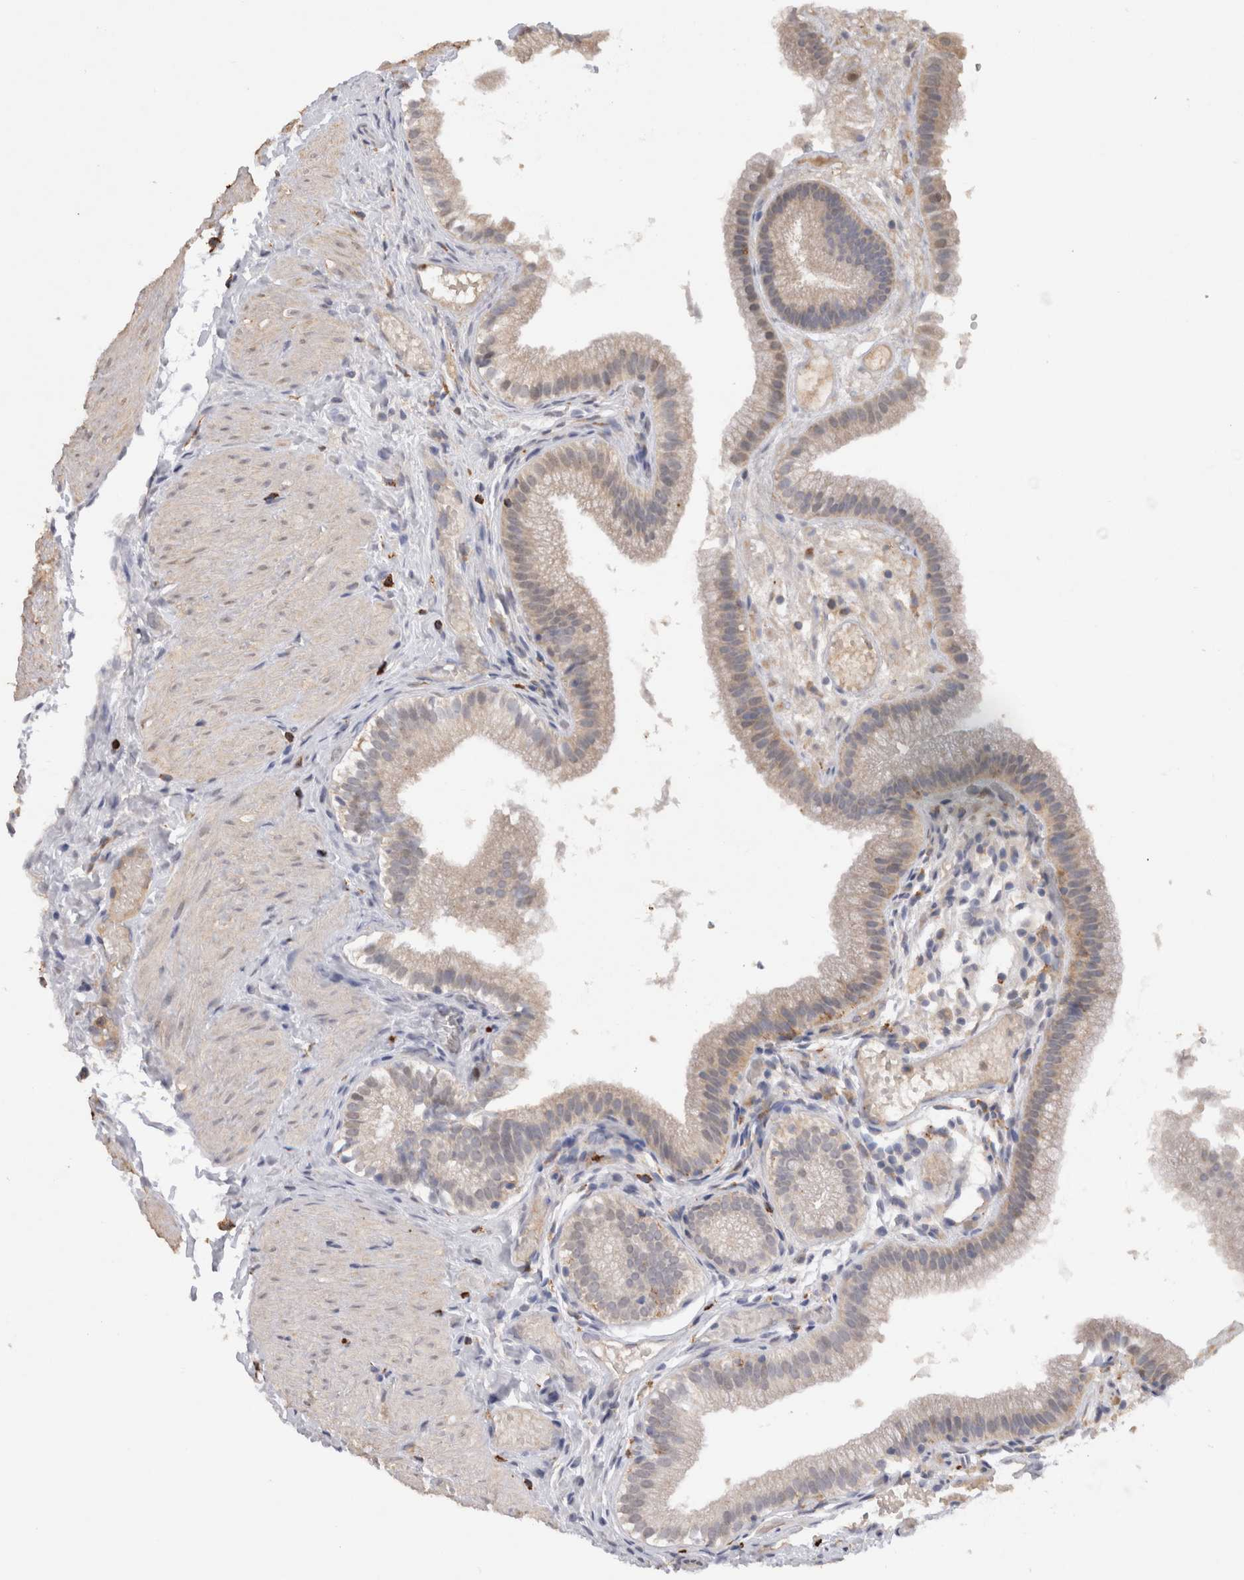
{"staining": {"intensity": "weak", "quantity": "25%-75%", "location": "cytoplasmic/membranous"}, "tissue": "gallbladder", "cell_type": "Glandular cells", "image_type": "normal", "snomed": [{"axis": "morphology", "description": "Normal tissue, NOS"}, {"axis": "topography", "description": "Gallbladder"}], "caption": "Brown immunohistochemical staining in unremarkable human gallbladder demonstrates weak cytoplasmic/membranous staining in approximately 25%-75% of glandular cells.", "gene": "VSIG4", "patient": {"sex": "female", "age": 26}}